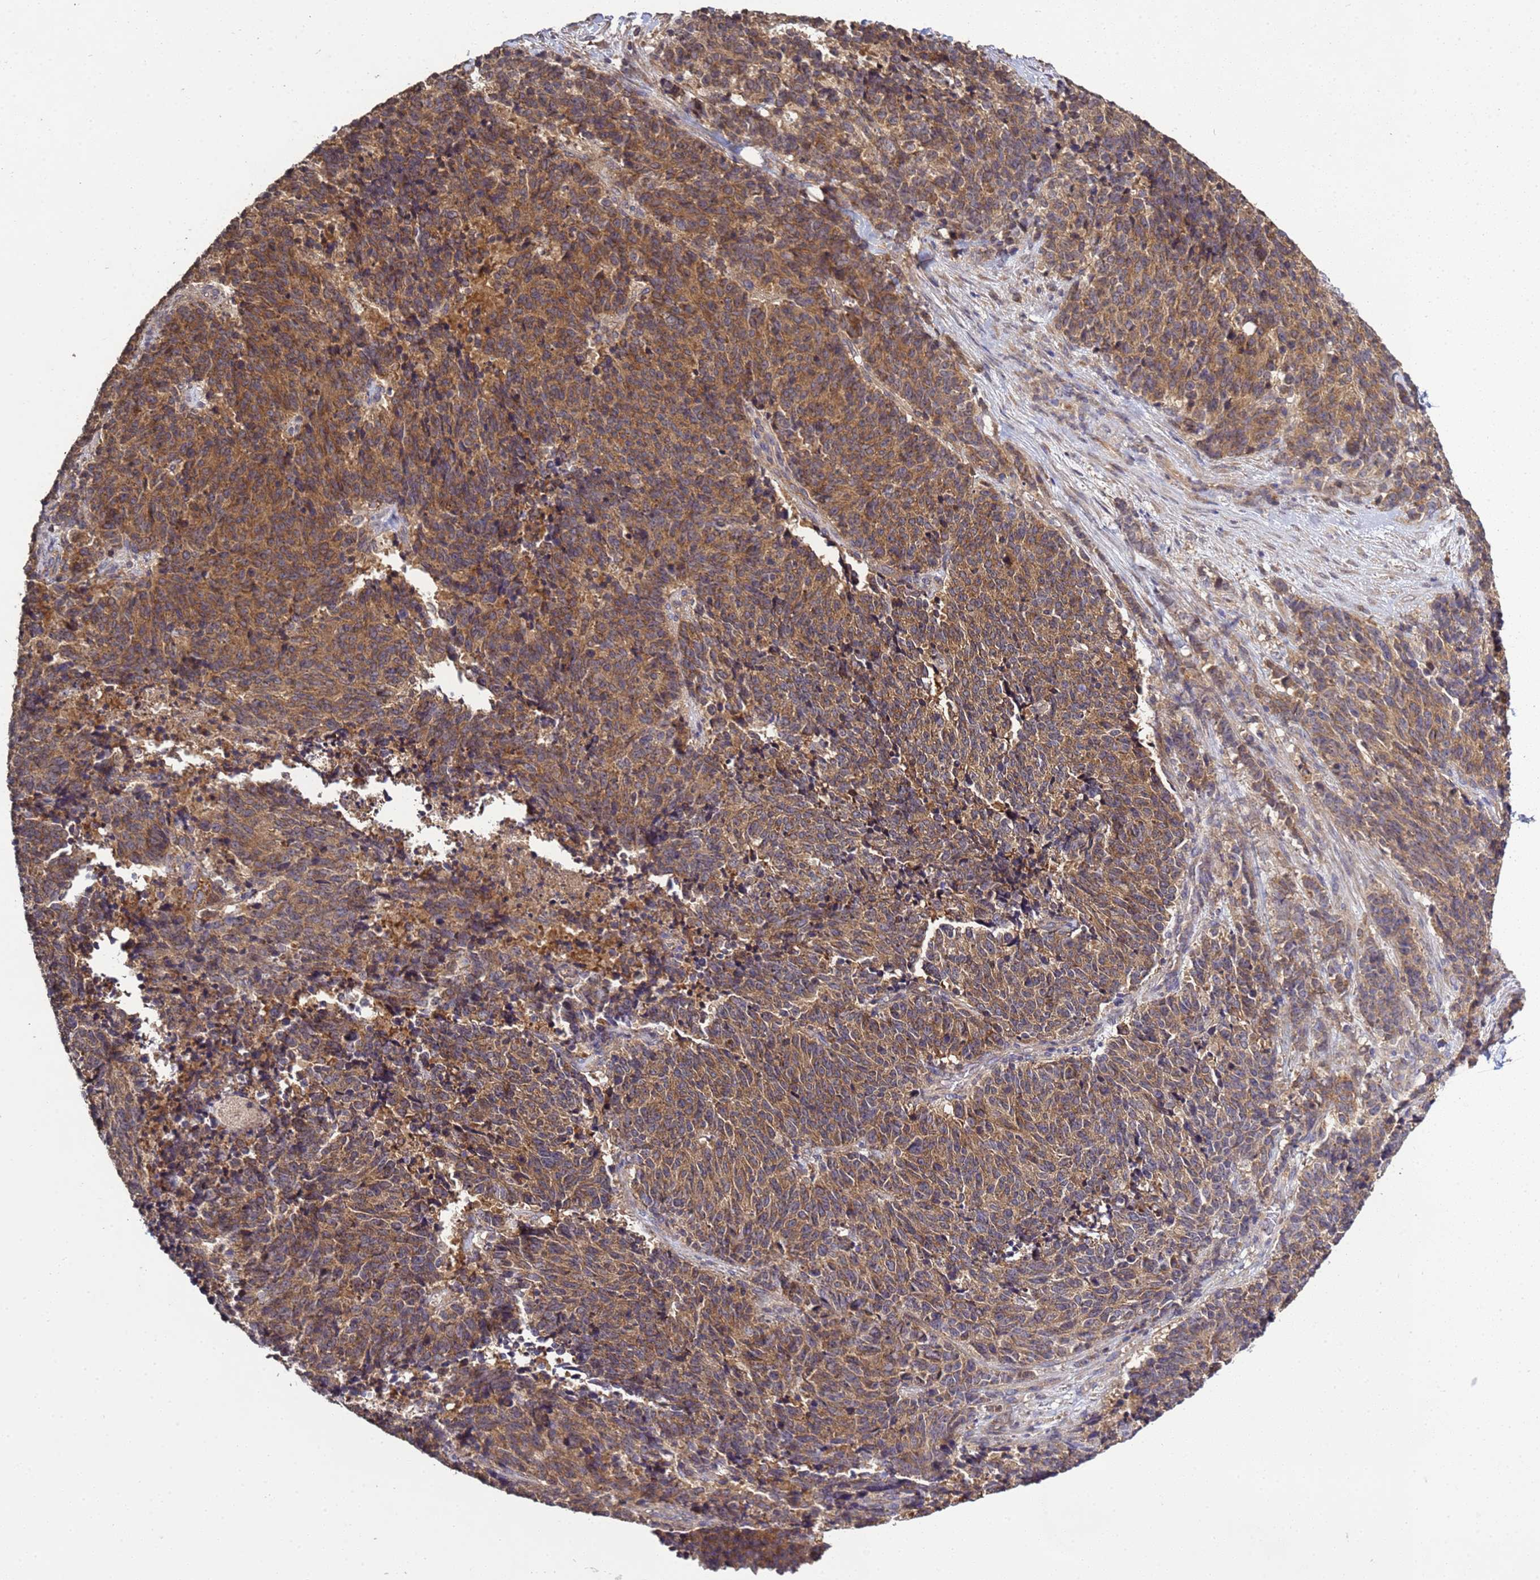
{"staining": {"intensity": "moderate", "quantity": ">75%", "location": "cytoplasmic/membranous"}, "tissue": "cervical cancer", "cell_type": "Tumor cells", "image_type": "cancer", "snomed": [{"axis": "morphology", "description": "Squamous cell carcinoma, NOS"}, {"axis": "topography", "description": "Cervix"}], "caption": "A brown stain labels moderate cytoplasmic/membranous positivity of a protein in human squamous cell carcinoma (cervical) tumor cells.", "gene": "P2RX7", "patient": {"sex": "female", "age": 29}}